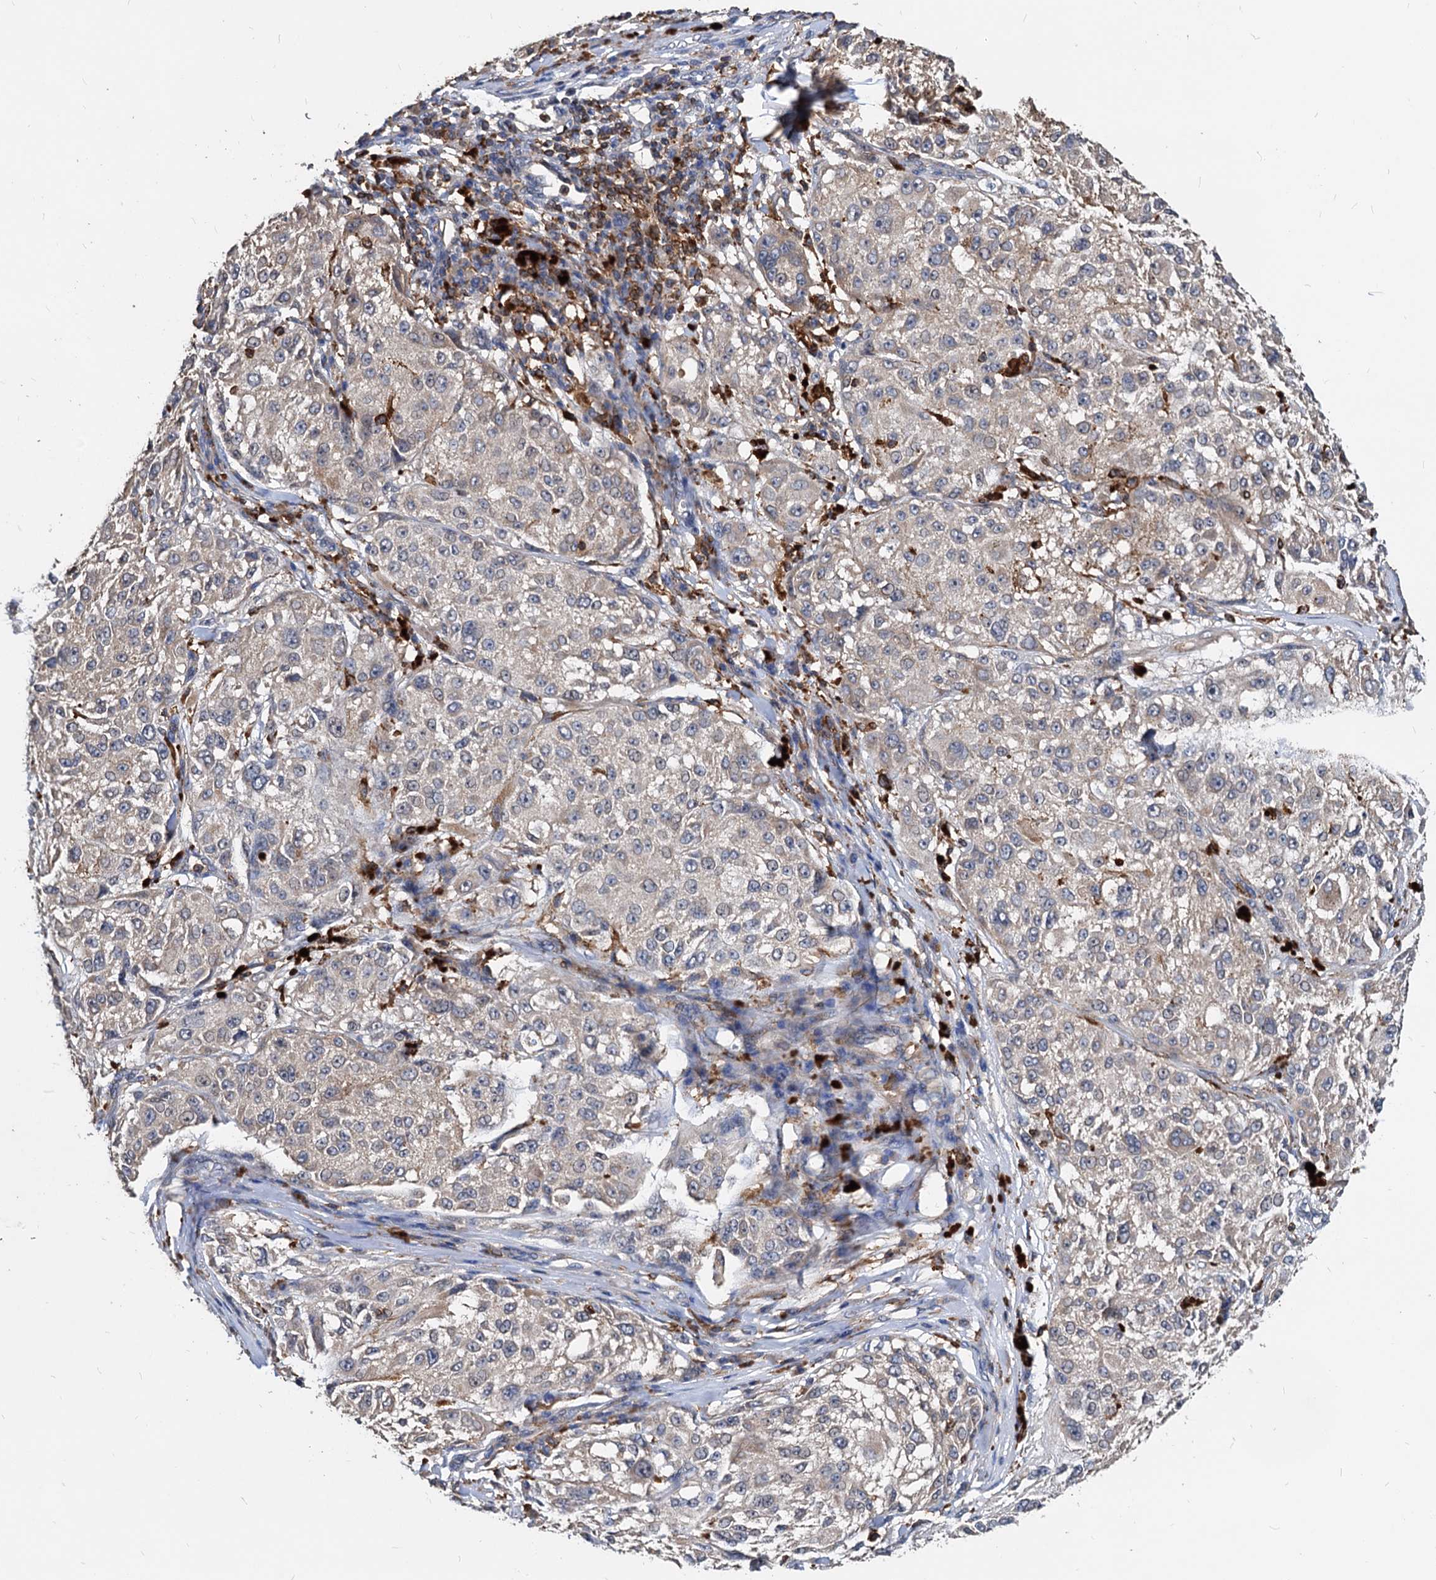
{"staining": {"intensity": "weak", "quantity": "25%-75%", "location": "cytoplasmic/membranous"}, "tissue": "melanoma", "cell_type": "Tumor cells", "image_type": "cancer", "snomed": [{"axis": "morphology", "description": "Necrosis, NOS"}, {"axis": "morphology", "description": "Malignant melanoma, NOS"}, {"axis": "topography", "description": "Skin"}], "caption": "Immunohistochemistry (IHC) micrograph of melanoma stained for a protein (brown), which exhibits low levels of weak cytoplasmic/membranous staining in about 25%-75% of tumor cells.", "gene": "LCP2", "patient": {"sex": "female", "age": 87}}